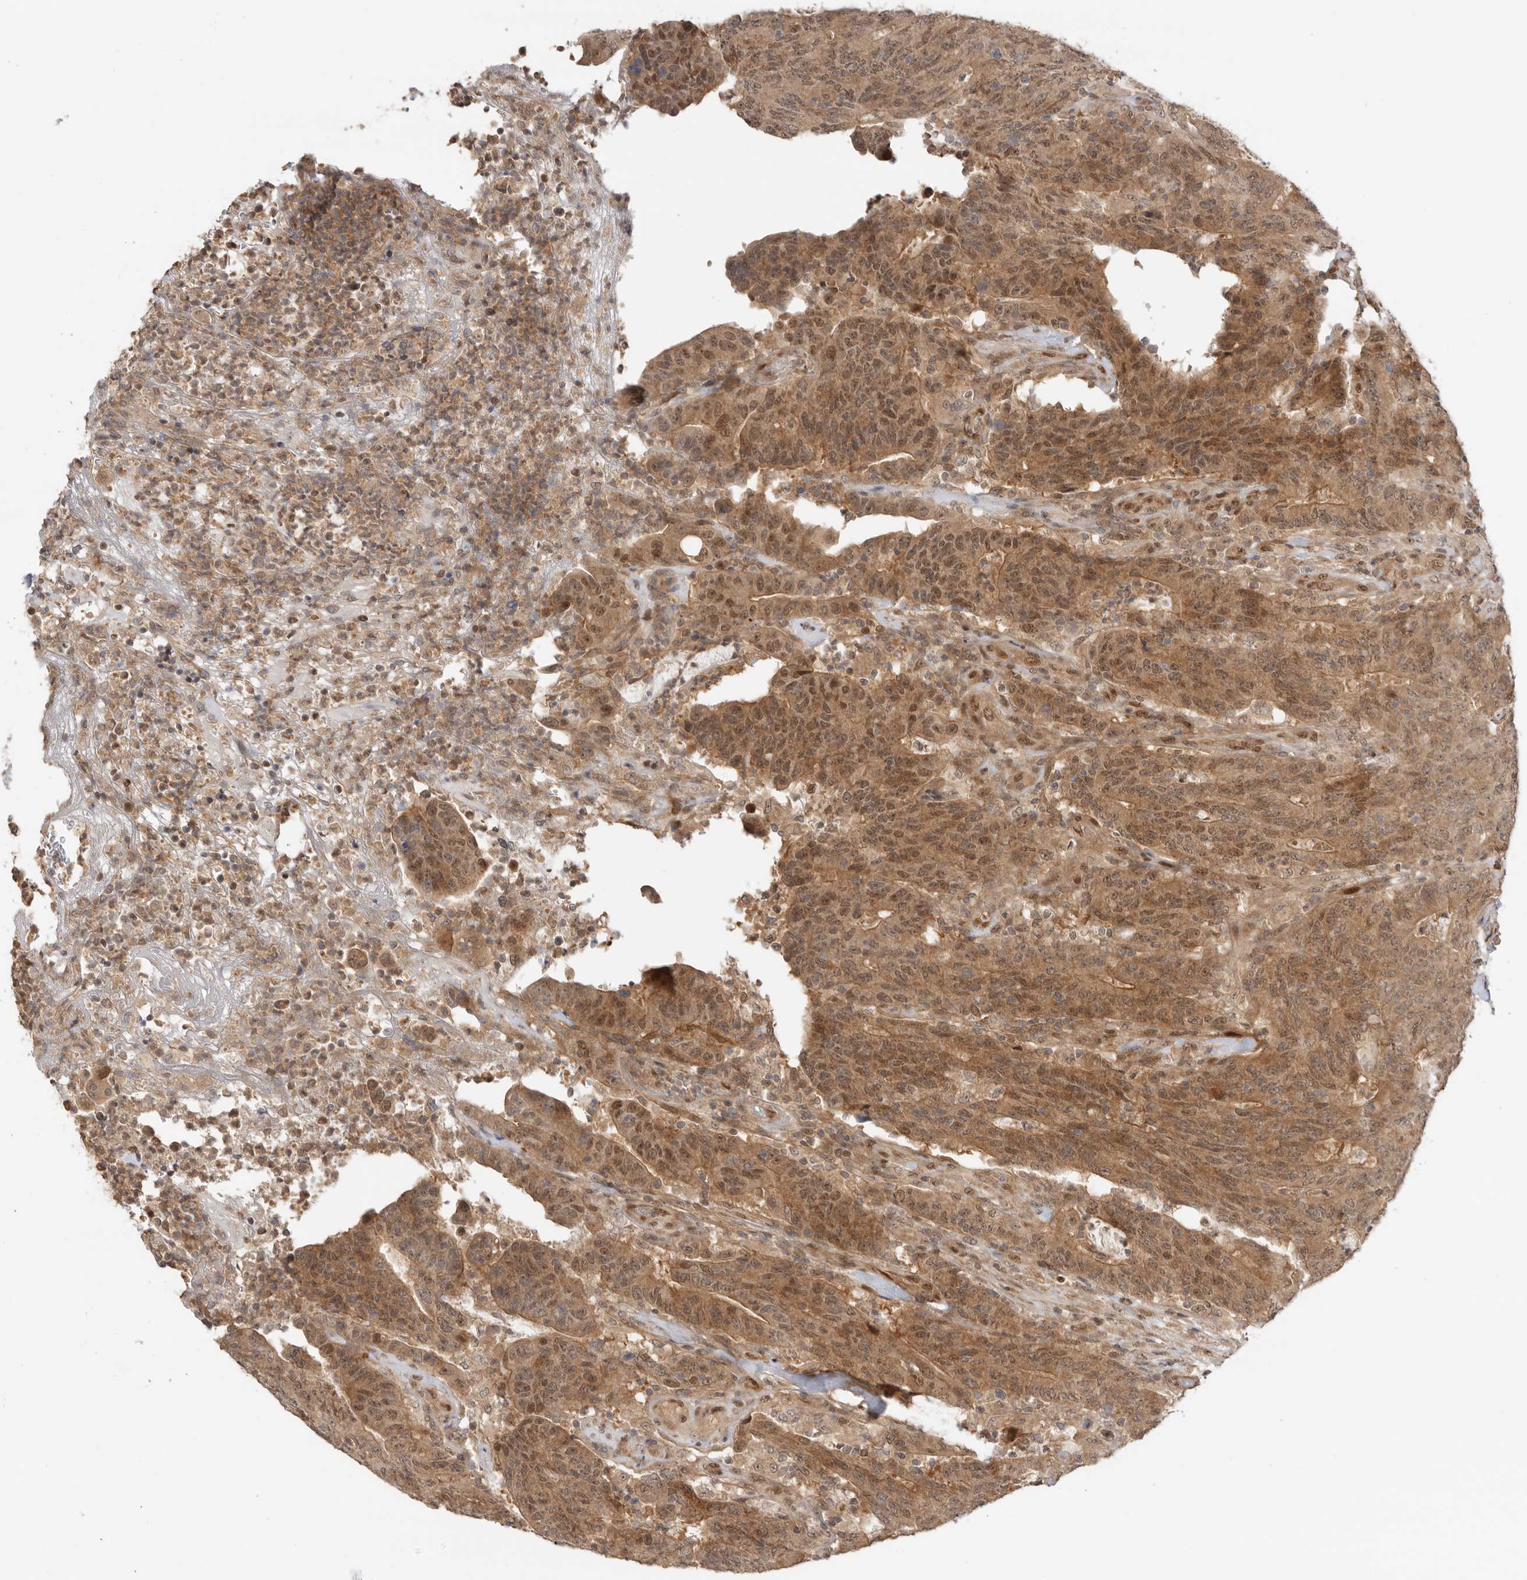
{"staining": {"intensity": "moderate", "quantity": ">75%", "location": "cytoplasmic/membranous,nuclear"}, "tissue": "colorectal cancer", "cell_type": "Tumor cells", "image_type": "cancer", "snomed": [{"axis": "morphology", "description": "Normal tissue, NOS"}, {"axis": "morphology", "description": "Adenocarcinoma, NOS"}, {"axis": "topography", "description": "Colon"}], "caption": "The histopathology image reveals a brown stain indicating the presence of a protein in the cytoplasmic/membranous and nuclear of tumor cells in colorectal cancer (adenocarcinoma).", "gene": "DCAF8", "patient": {"sex": "female", "age": 75}}